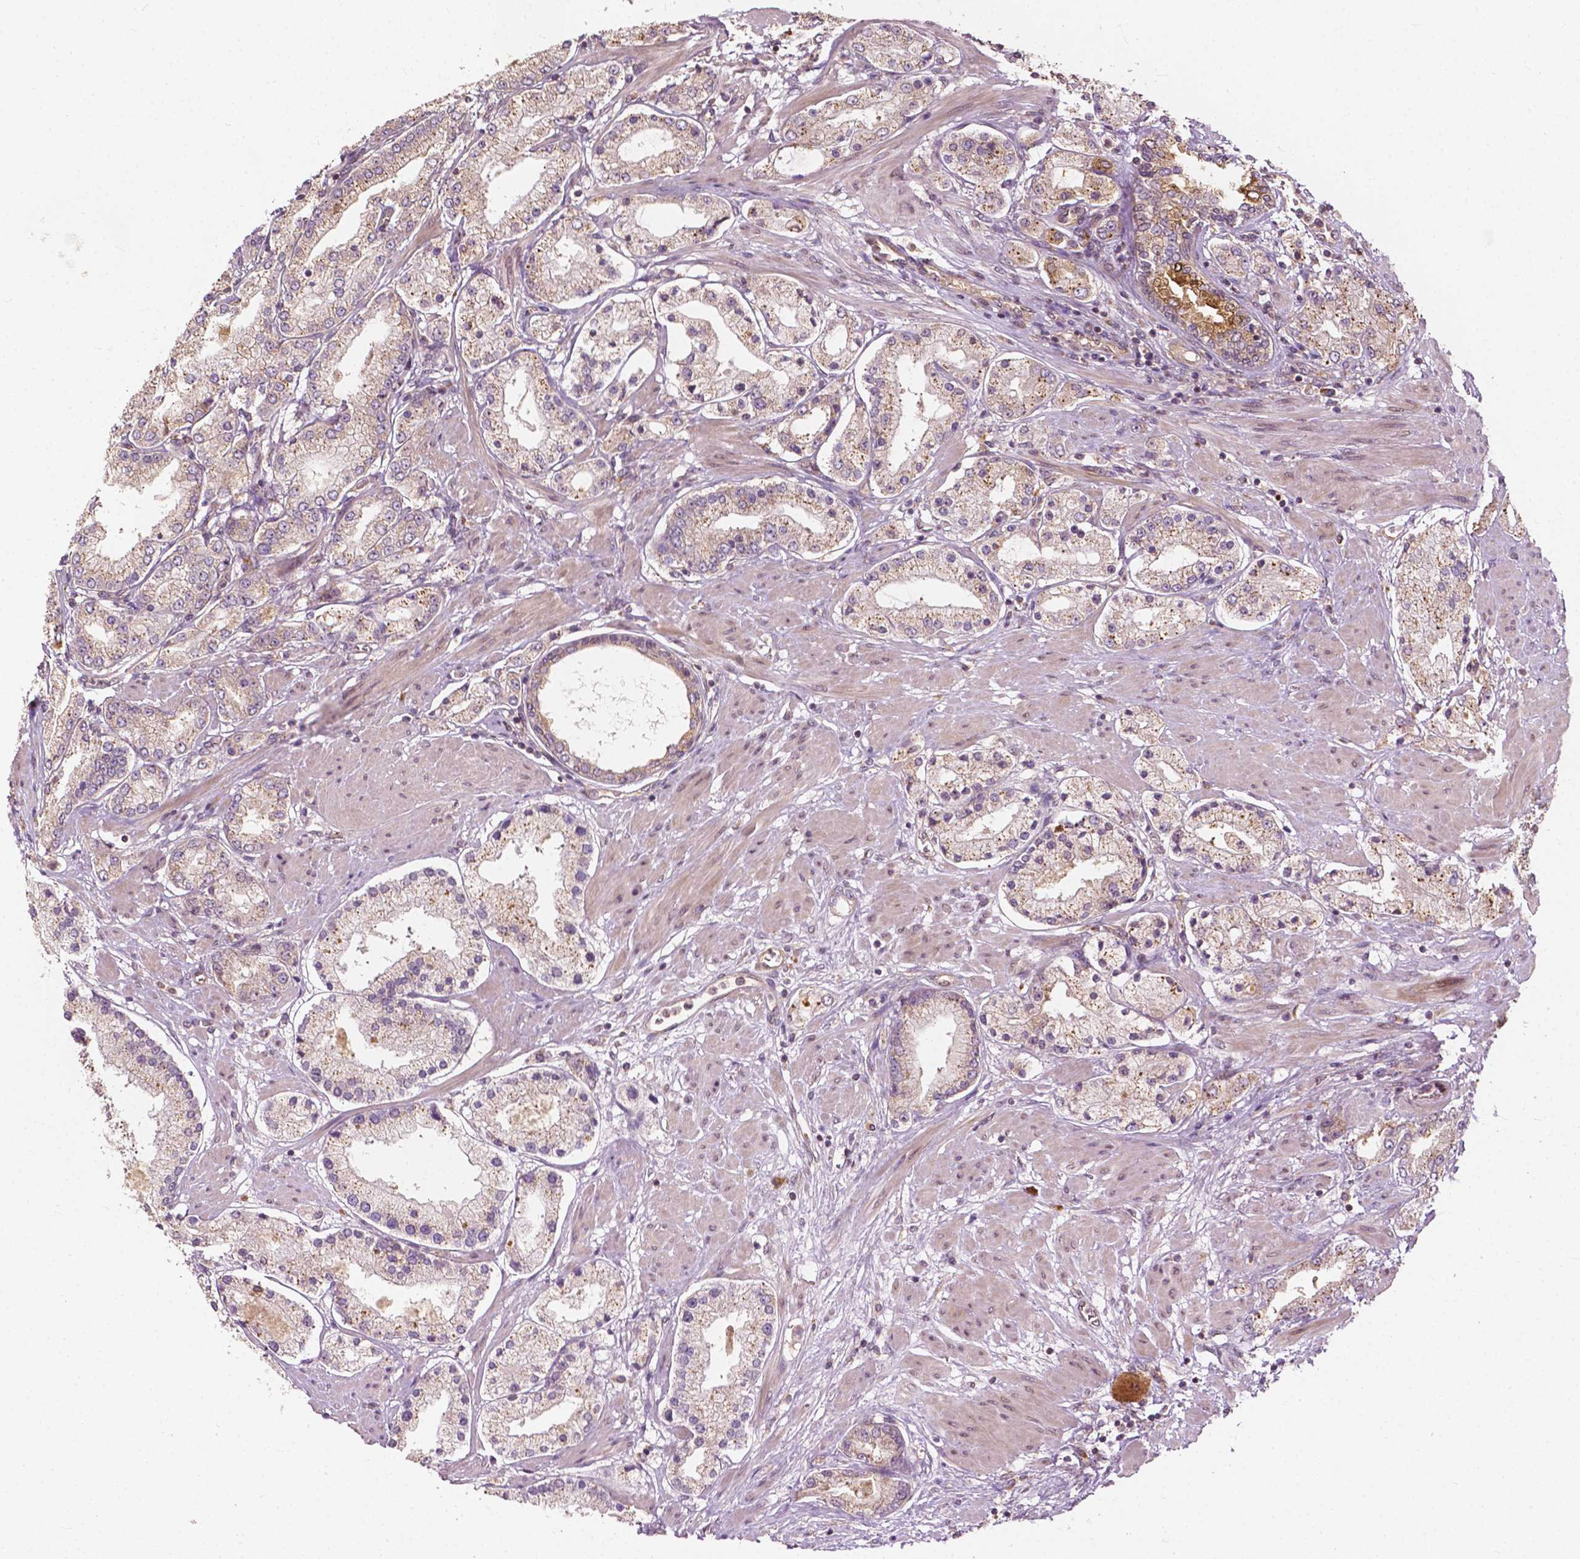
{"staining": {"intensity": "weak", "quantity": "25%-75%", "location": "cytoplasmic/membranous"}, "tissue": "prostate cancer", "cell_type": "Tumor cells", "image_type": "cancer", "snomed": [{"axis": "morphology", "description": "Adenocarcinoma, High grade"}, {"axis": "topography", "description": "Prostate"}], "caption": "A high-resolution micrograph shows immunohistochemistry (IHC) staining of prostate cancer (high-grade adenocarcinoma), which demonstrates weak cytoplasmic/membranous staining in approximately 25%-75% of tumor cells. Nuclei are stained in blue.", "gene": "G3BP1", "patient": {"sex": "male", "age": 67}}